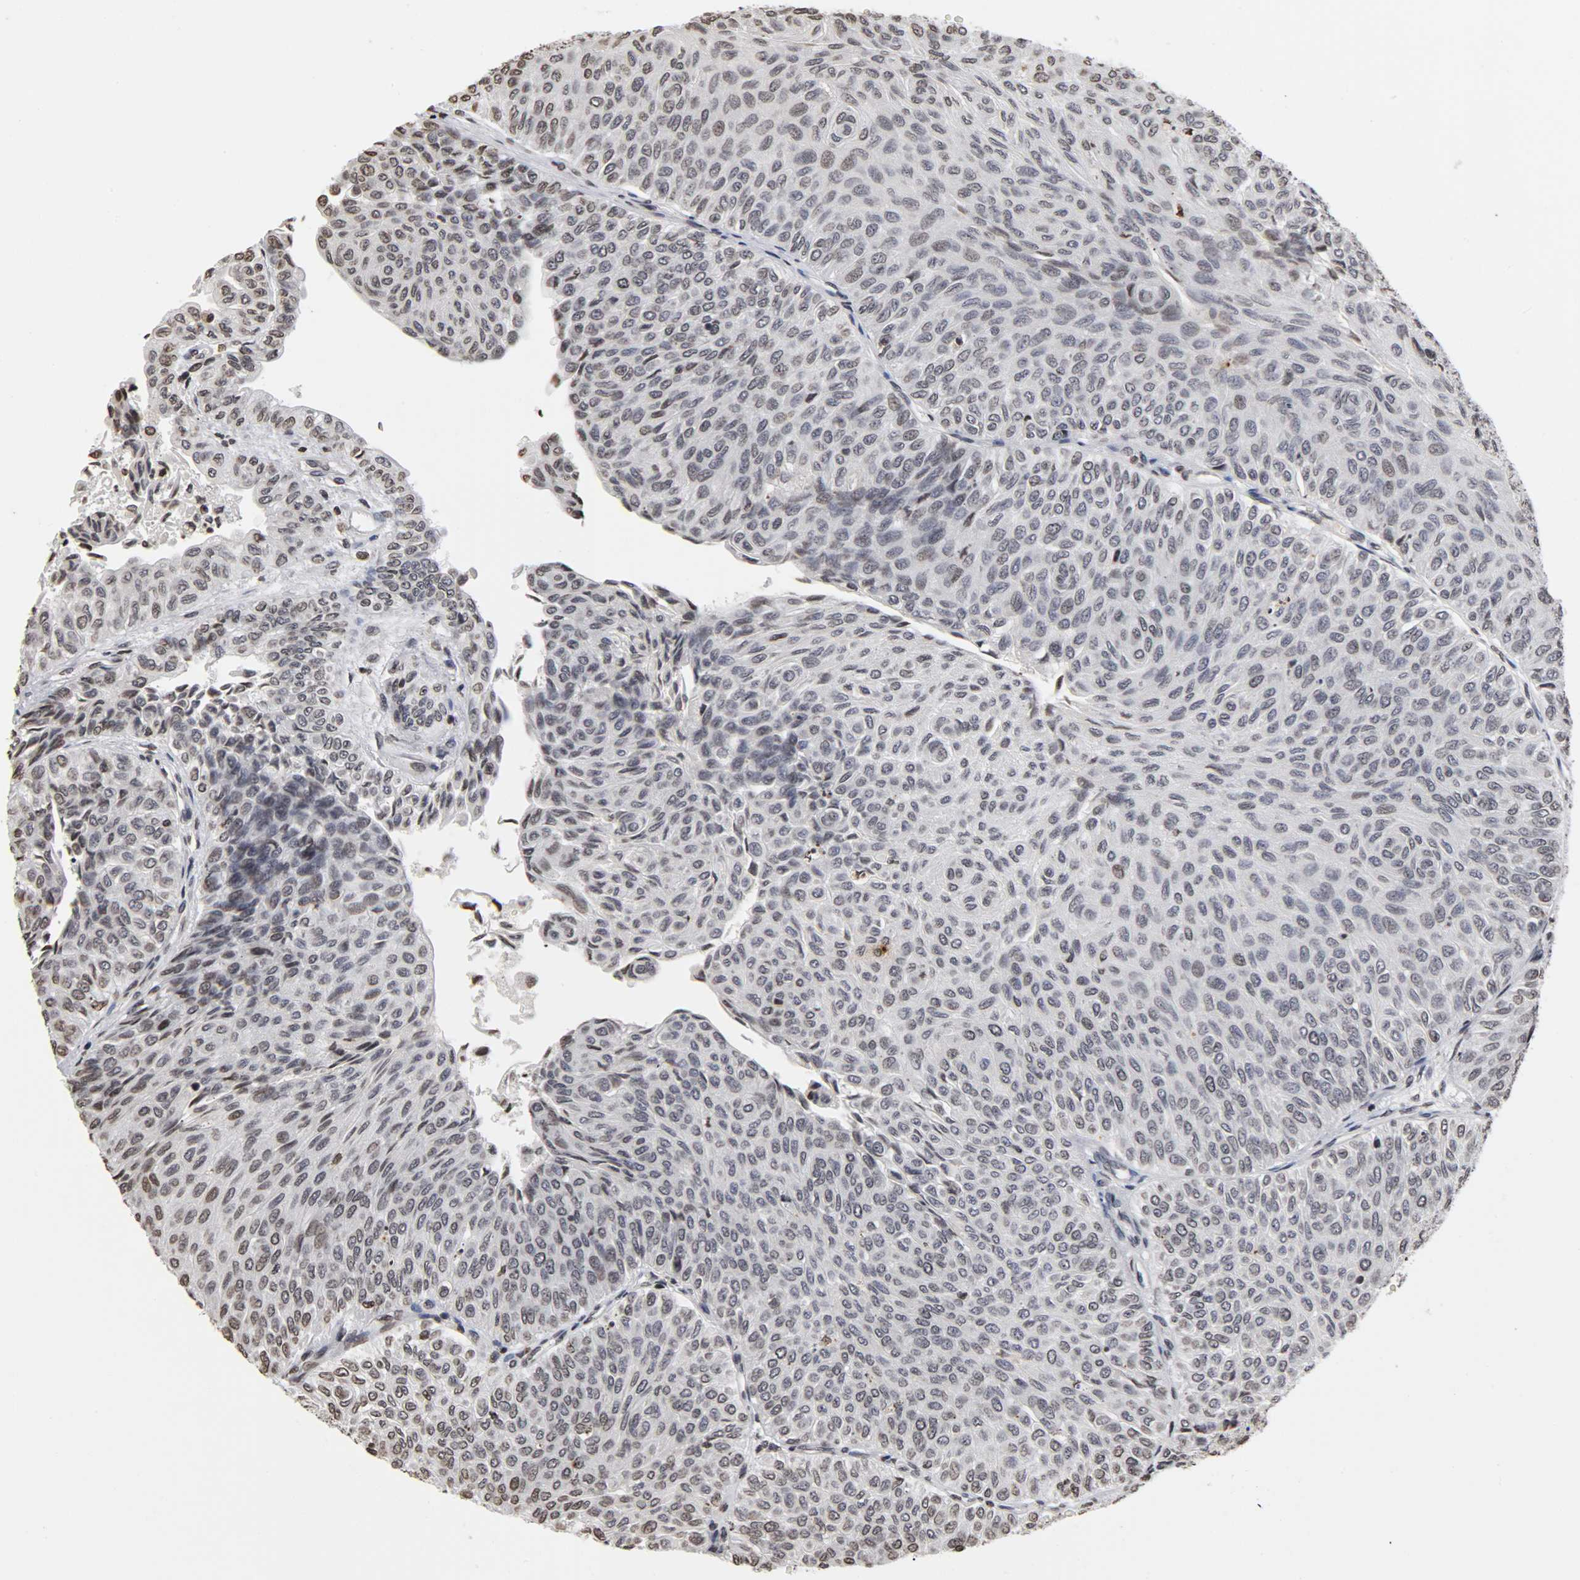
{"staining": {"intensity": "weak", "quantity": "<25%", "location": "nuclear"}, "tissue": "urothelial cancer", "cell_type": "Tumor cells", "image_type": "cancer", "snomed": [{"axis": "morphology", "description": "Urothelial carcinoma, Low grade"}, {"axis": "topography", "description": "Urinary bladder"}], "caption": "The immunohistochemistry (IHC) photomicrograph has no significant expression in tumor cells of low-grade urothelial carcinoma tissue. (DAB (3,3'-diaminobenzidine) immunohistochemistry visualized using brightfield microscopy, high magnification).", "gene": "ERCC2", "patient": {"sex": "male", "age": 78}}